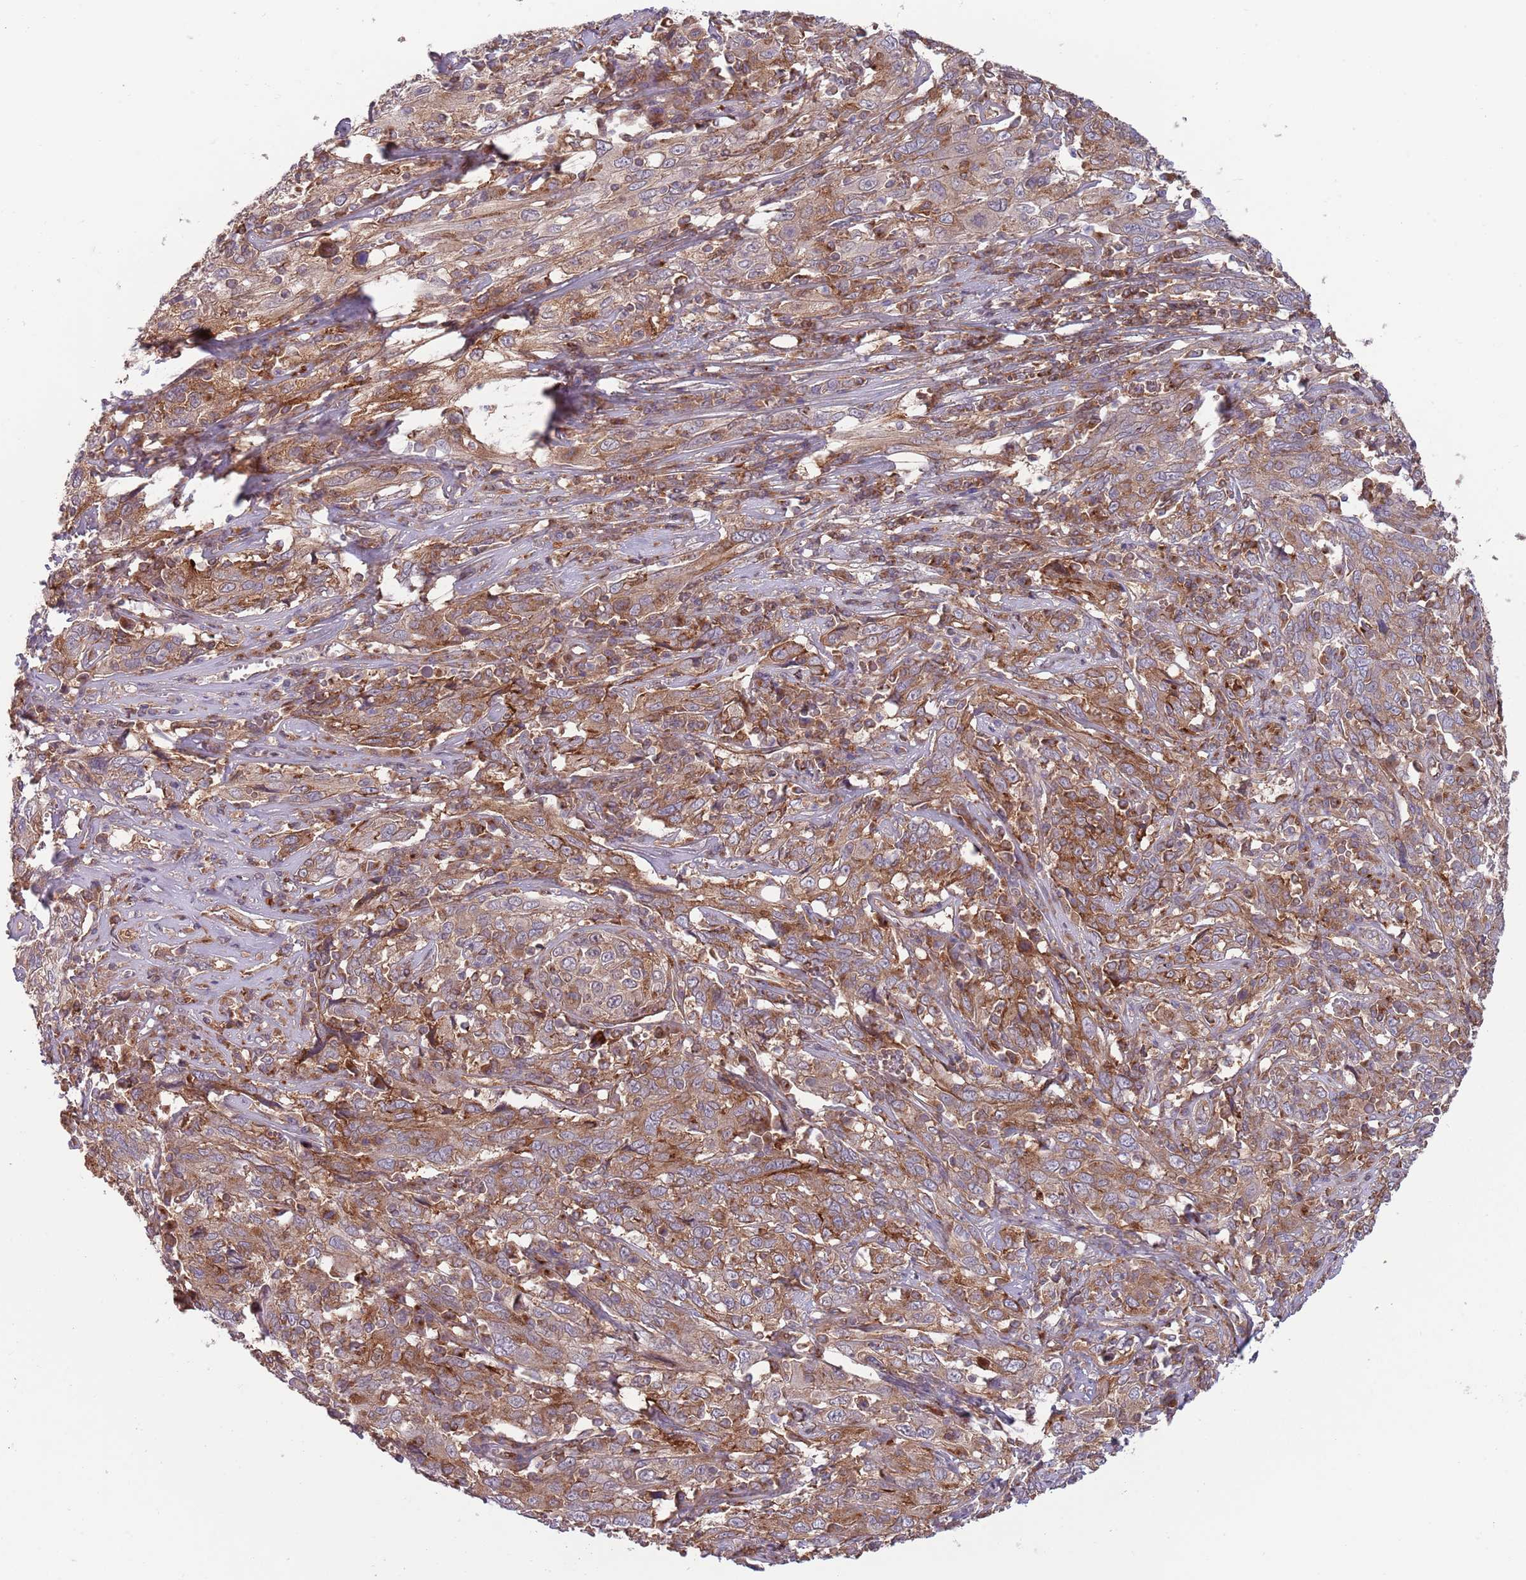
{"staining": {"intensity": "moderate", "quantity": ">75%", "location": "cytoplasmic/membranous"}, "tissue": "cervical cancer", "cell_type": "Tumor cells", "image_type": "cancer", "snomed": [{"axis": "morphology", "description": "Squamous cell carcinoma, NOS"}, {"axis": "topography", "description": "Cervix"}], "caption": "This image shows cervical cancer (squamous cell carcinoma) stained with IHC to label a protein in brown. The cytoplasmic/membranous of tumor cells show moderate positivity for the protein. Nuclei are counter-stained blue.", "gene": "BTBD7", "patient": {"sex": "female", "age": 46}}